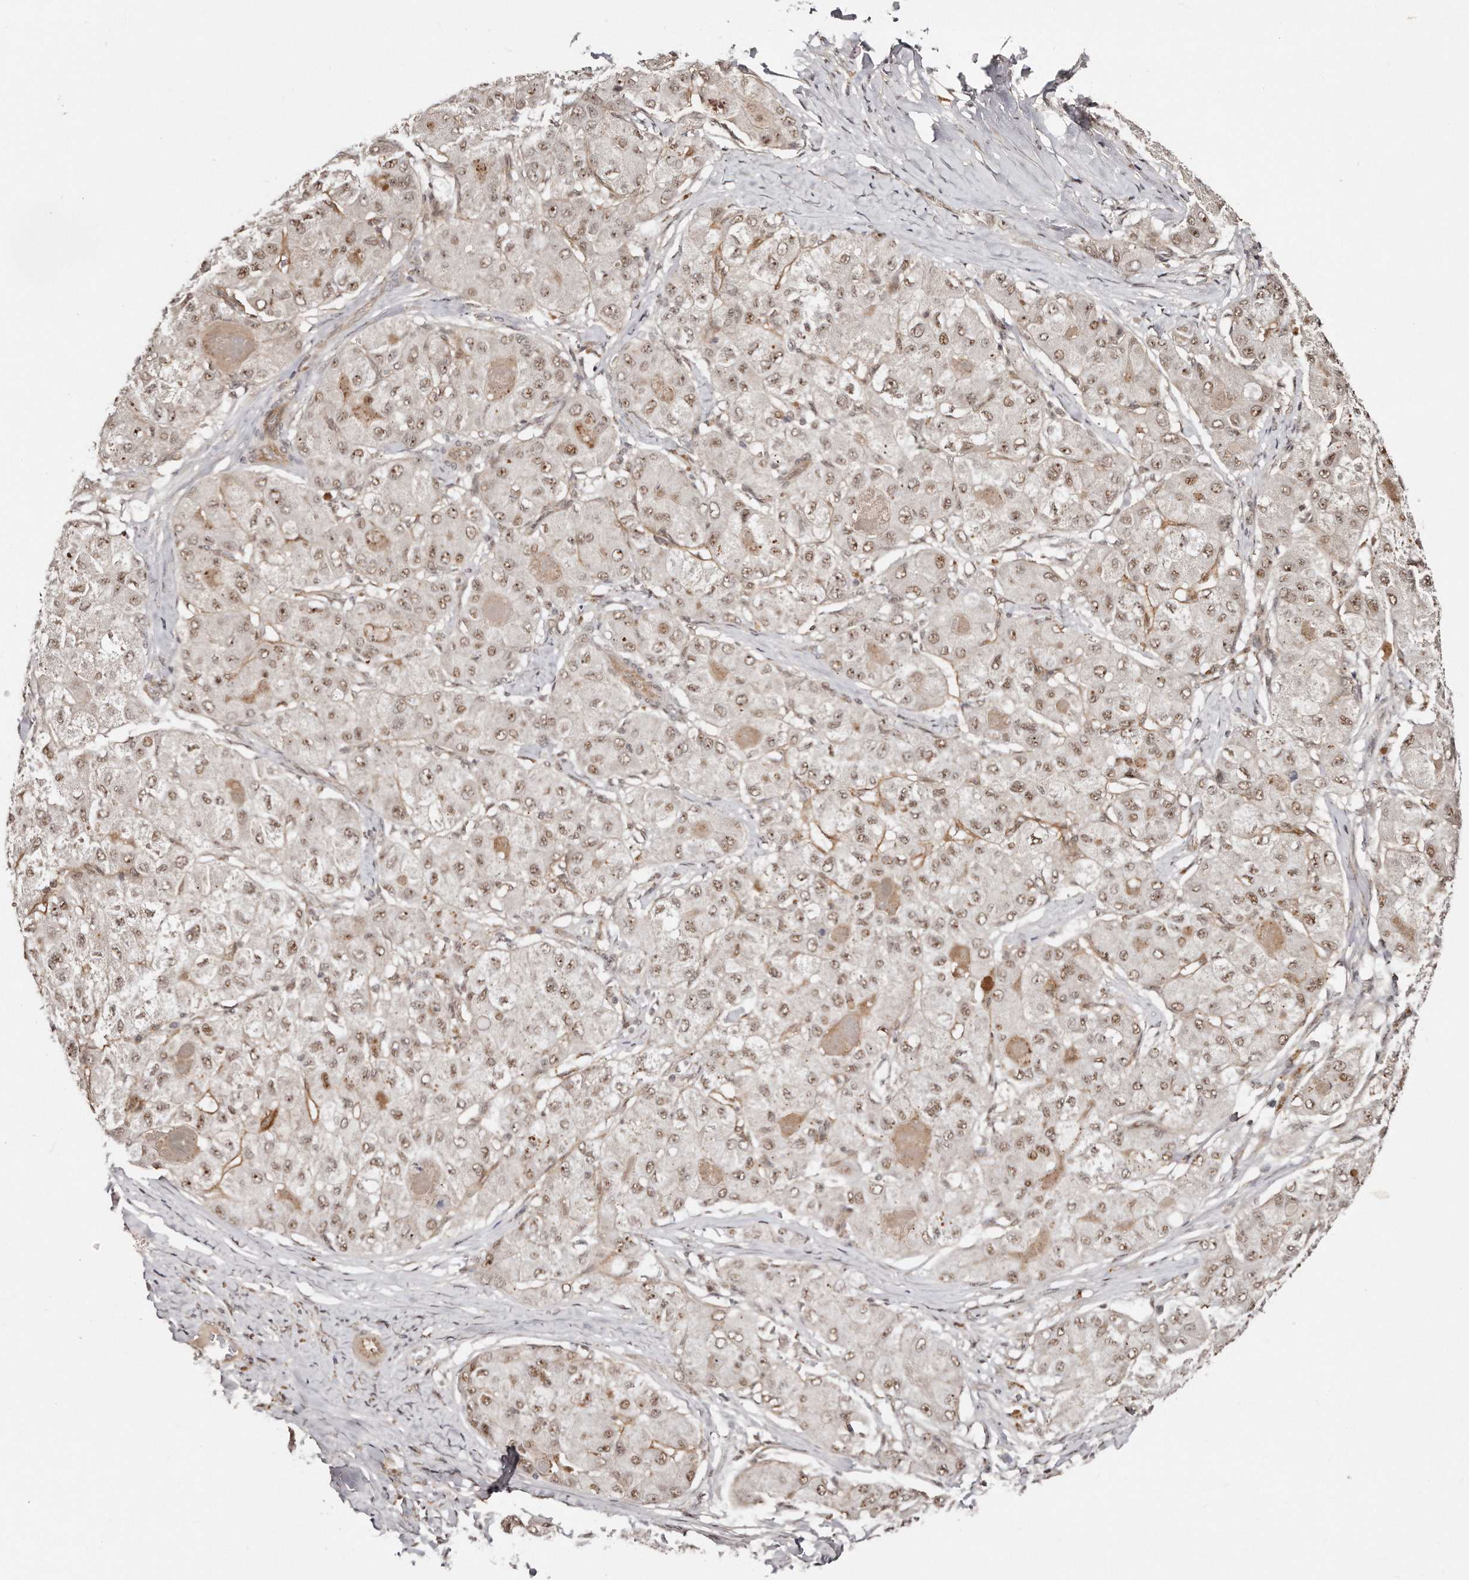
{"staining": {"intensity": "weak", "quantity": ">75%", "location": "nuclear"}, "tissue": "liver cancer", "cell_type": "Tumor cells", "image_type": "cancer", "snomed": [{"axis": "morphology", "description": "Carcinoma, Hepatocellular, NOS"}, {"axis": "topography", "description": "Liver"}], "caption": "Liver cancer (hepatocellular carcinoma) stained with a brown dye exhibits weak nuclear positive staining in approximately >75% of tumor cells.", "gene": "SOX4", "patient": {"sex": "male", "age": 80}}